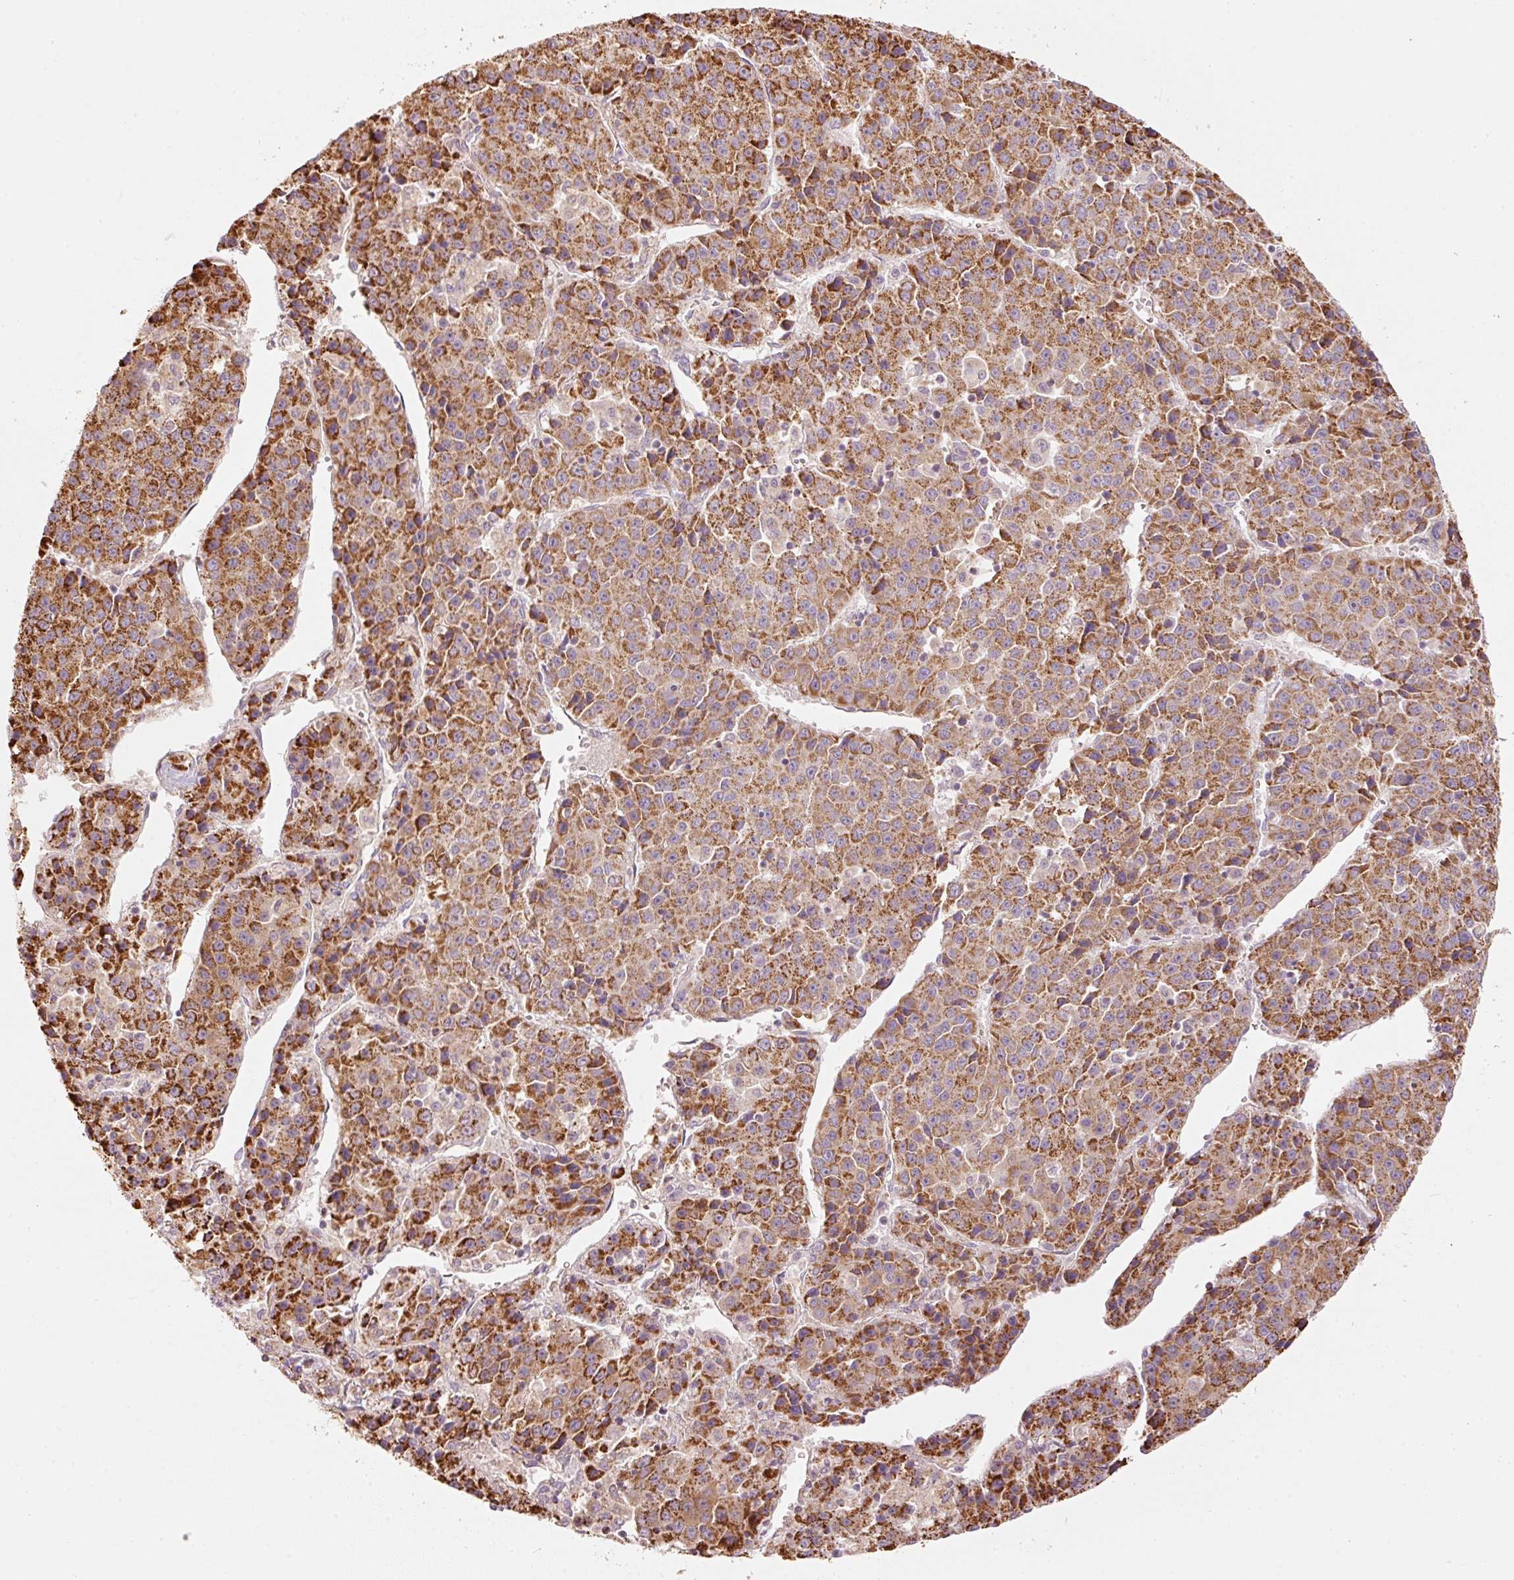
{"staining": {"intensity": "strong", "quantity": ">75%", "location": "cytoplasmic/membranous"}, "tissue": "liver cancer", "cell_type": "Tumor cells", "image_type": "cancer", "snomed": [{"axis": "morphology", "description": "Carcinoma, Hepatocellular, NOS"}, {"axis": "topography", "description": "Liver"}], "caption": "Protein expression analysis of human liver cancer reveals strong cytoplasmic/membranous staining in about >75% of tumor cells. Nuclei are stained in blue.", "gene": "C17orf98", "patient": {"sex": "female", "age": 53}}